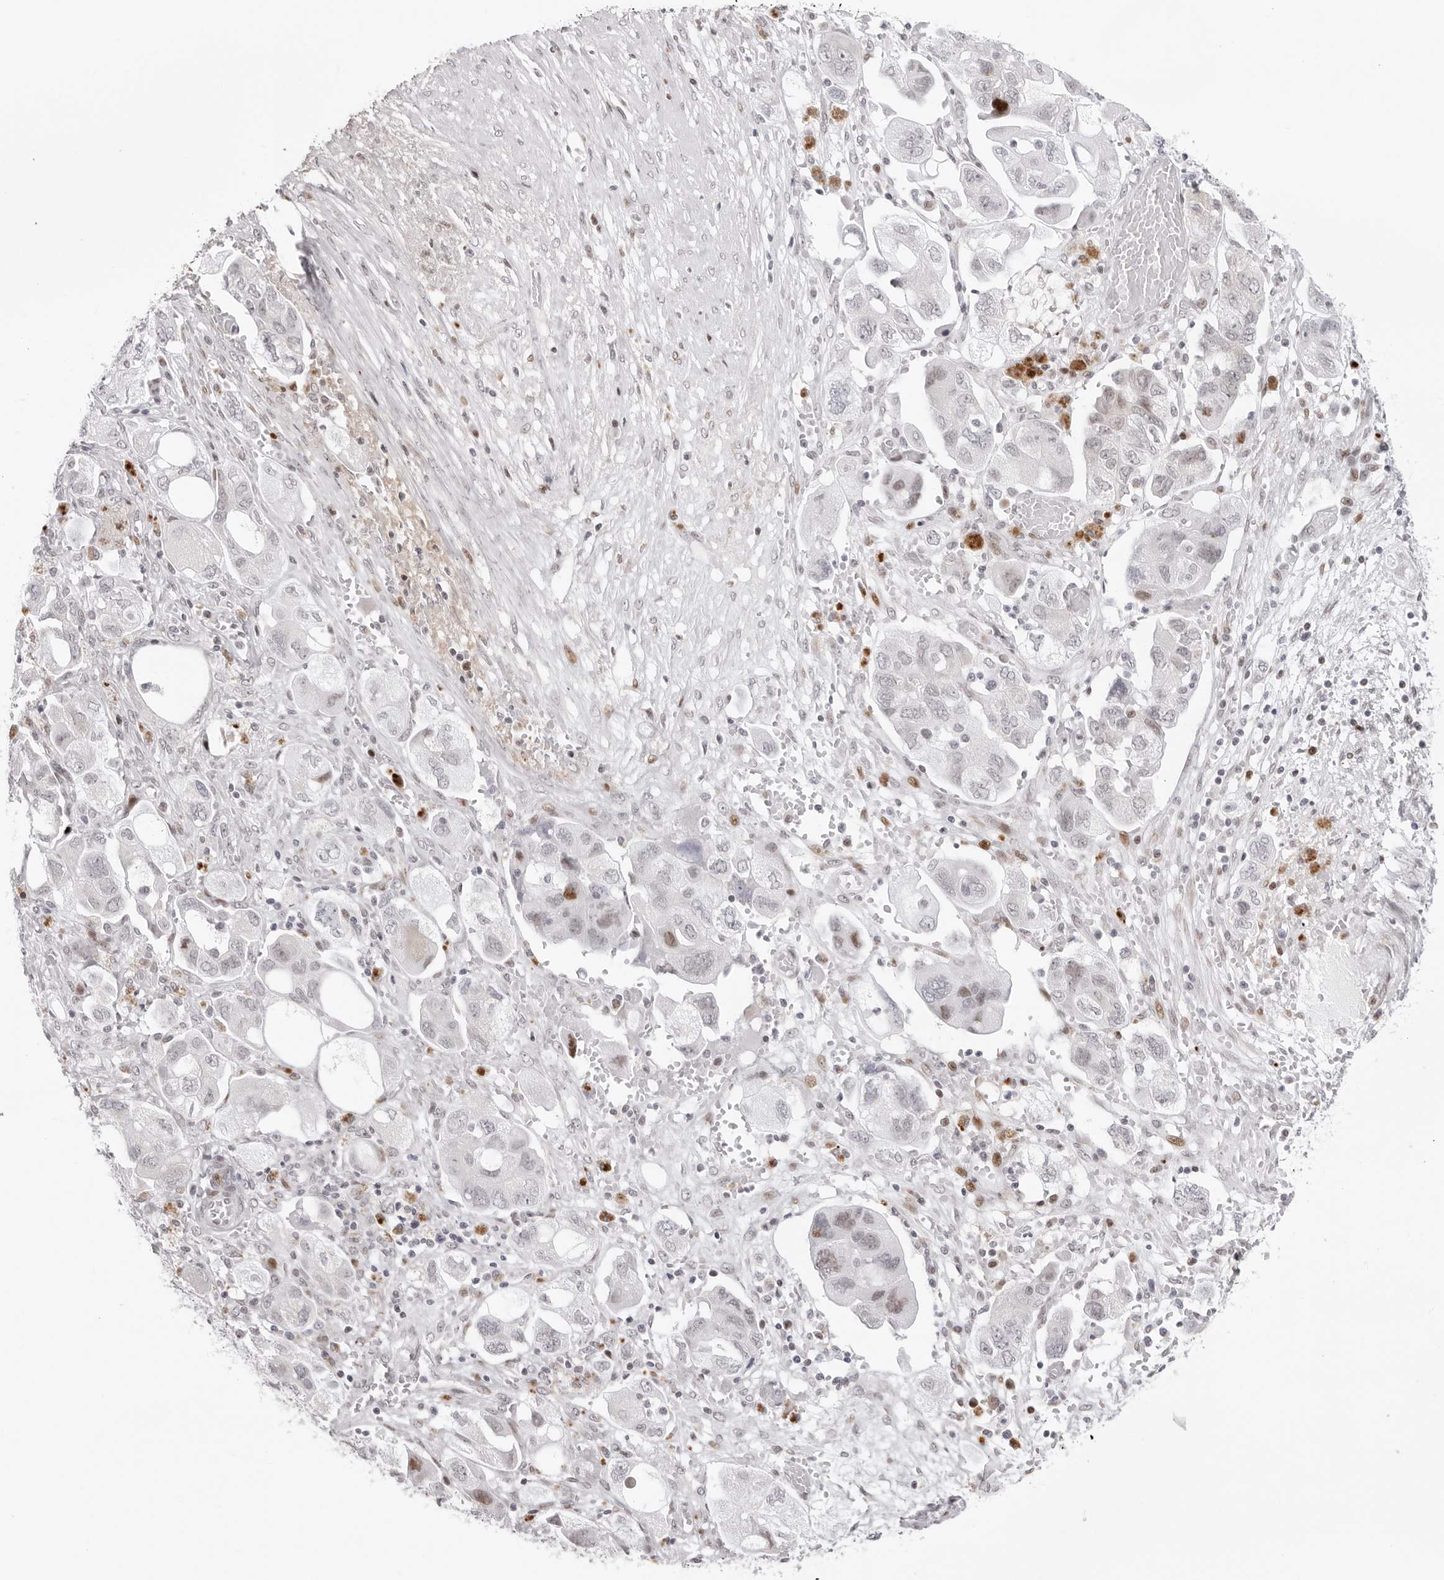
{"staining": {"intensity": "negative", "quantity": "none", "location": "none"}, "tissue": "ovarian cancer", "cell_type": "Tumor cells", "image_type": "cancer", "snomed": [{"axis": "morphology", "description": "Carcinoma, NOS"}, {"axis": "morphology", "description": "Cystadenocarcinoma, serous, NOS"}, {"axis": "topography", "description": "Ovary"}], "caption": "Human ovarian cancer stained for a protein using immunohistochemistry (IHC) exhibits no expression in tumor cells.", "gene": "NTPCR", "patient": {"sex": "female", "age": 69}}